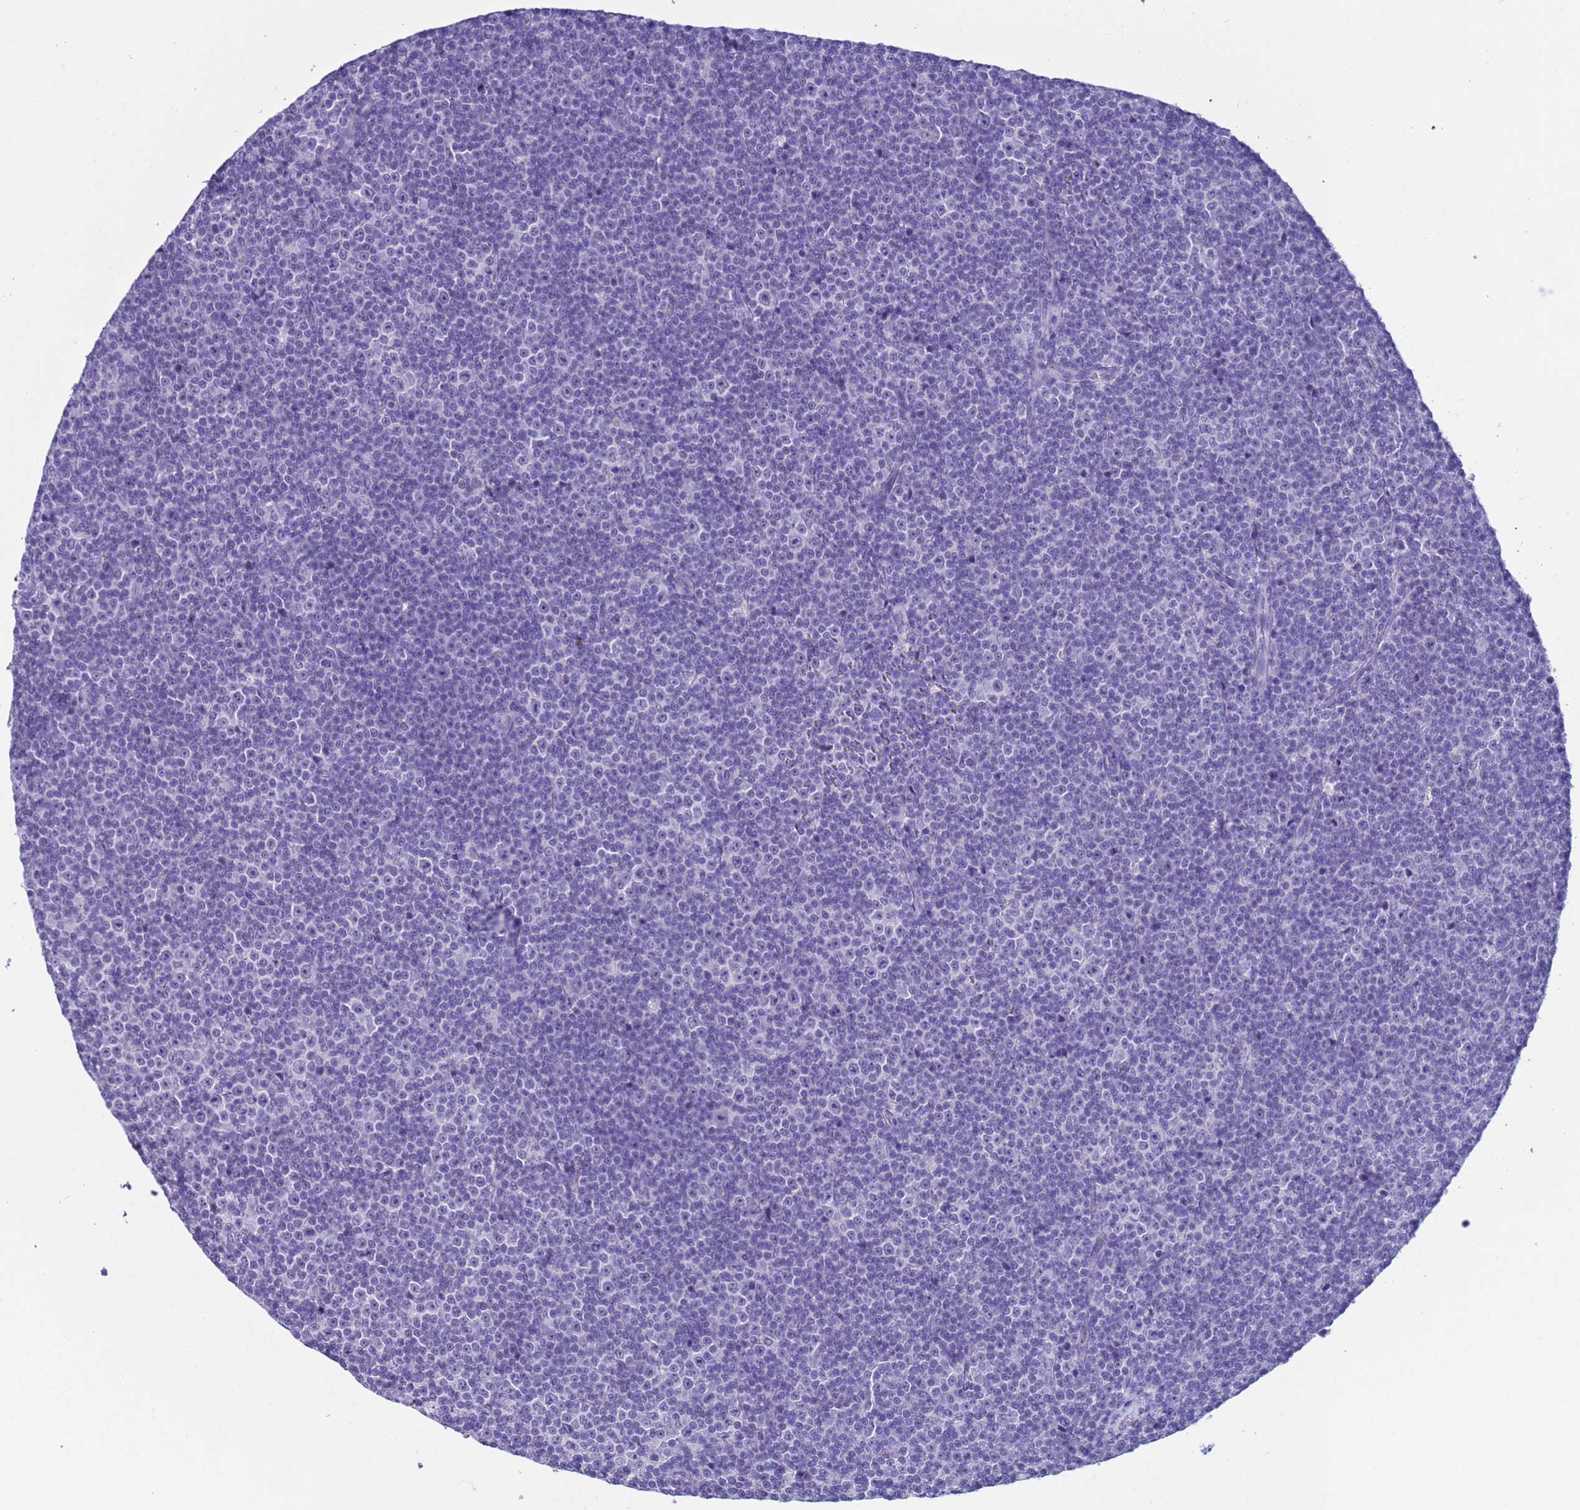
{"staining": {"intensity": "negative", "quantity": "none", "location": "none"}, "tissue": "lymphoma", "cell_type": "Tumor cells", "image_type": "cancer", "snomed": [{"axis": "morphology", "description": "Malignant lymphoma, non-Hodgkin's type, Low grade"}, {"axis": "topography", "description": "Lymph node"}], "caption": "Lymphoma was stained to show a protein in brown. There is no significant staining in tumor cells.", "gene": "CKM", "patient": {"sex": "female", "age": 67}}